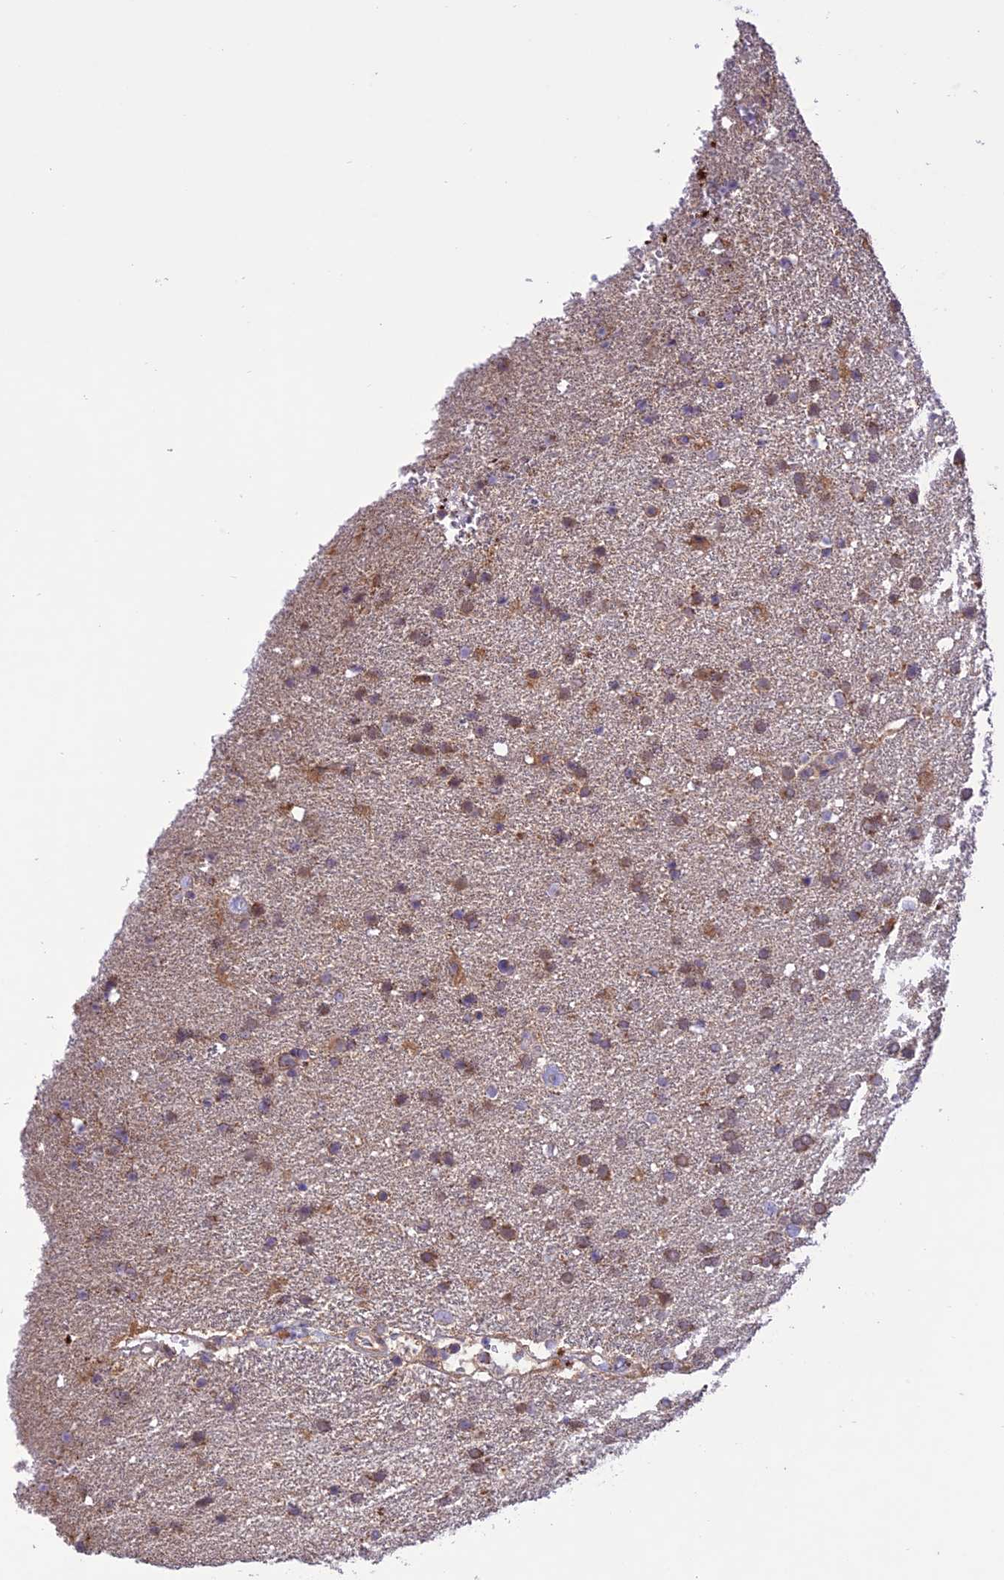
{"staining": {"intensity": "moderate", "quantity": ">75%", "location": "cytoplasmic/membranous"}, "tissue": "glioma", "cell_type": "Tumor cells", "image_type": "cancer", "snomed": [{"axis": "morphology", "description": "Glioma, malignant, High grade"}, {"axis": "topography", "description": "Brain"}], "caption": "Human malignant glioma (high-grade) stained for a protein (brown) demonstrates moderate cytoplasmic/membranous positive positivity in approximately >75% of tumor cells.", "gene": "NDUFAF1", "patient": {"sex": "male", "age": 72}}